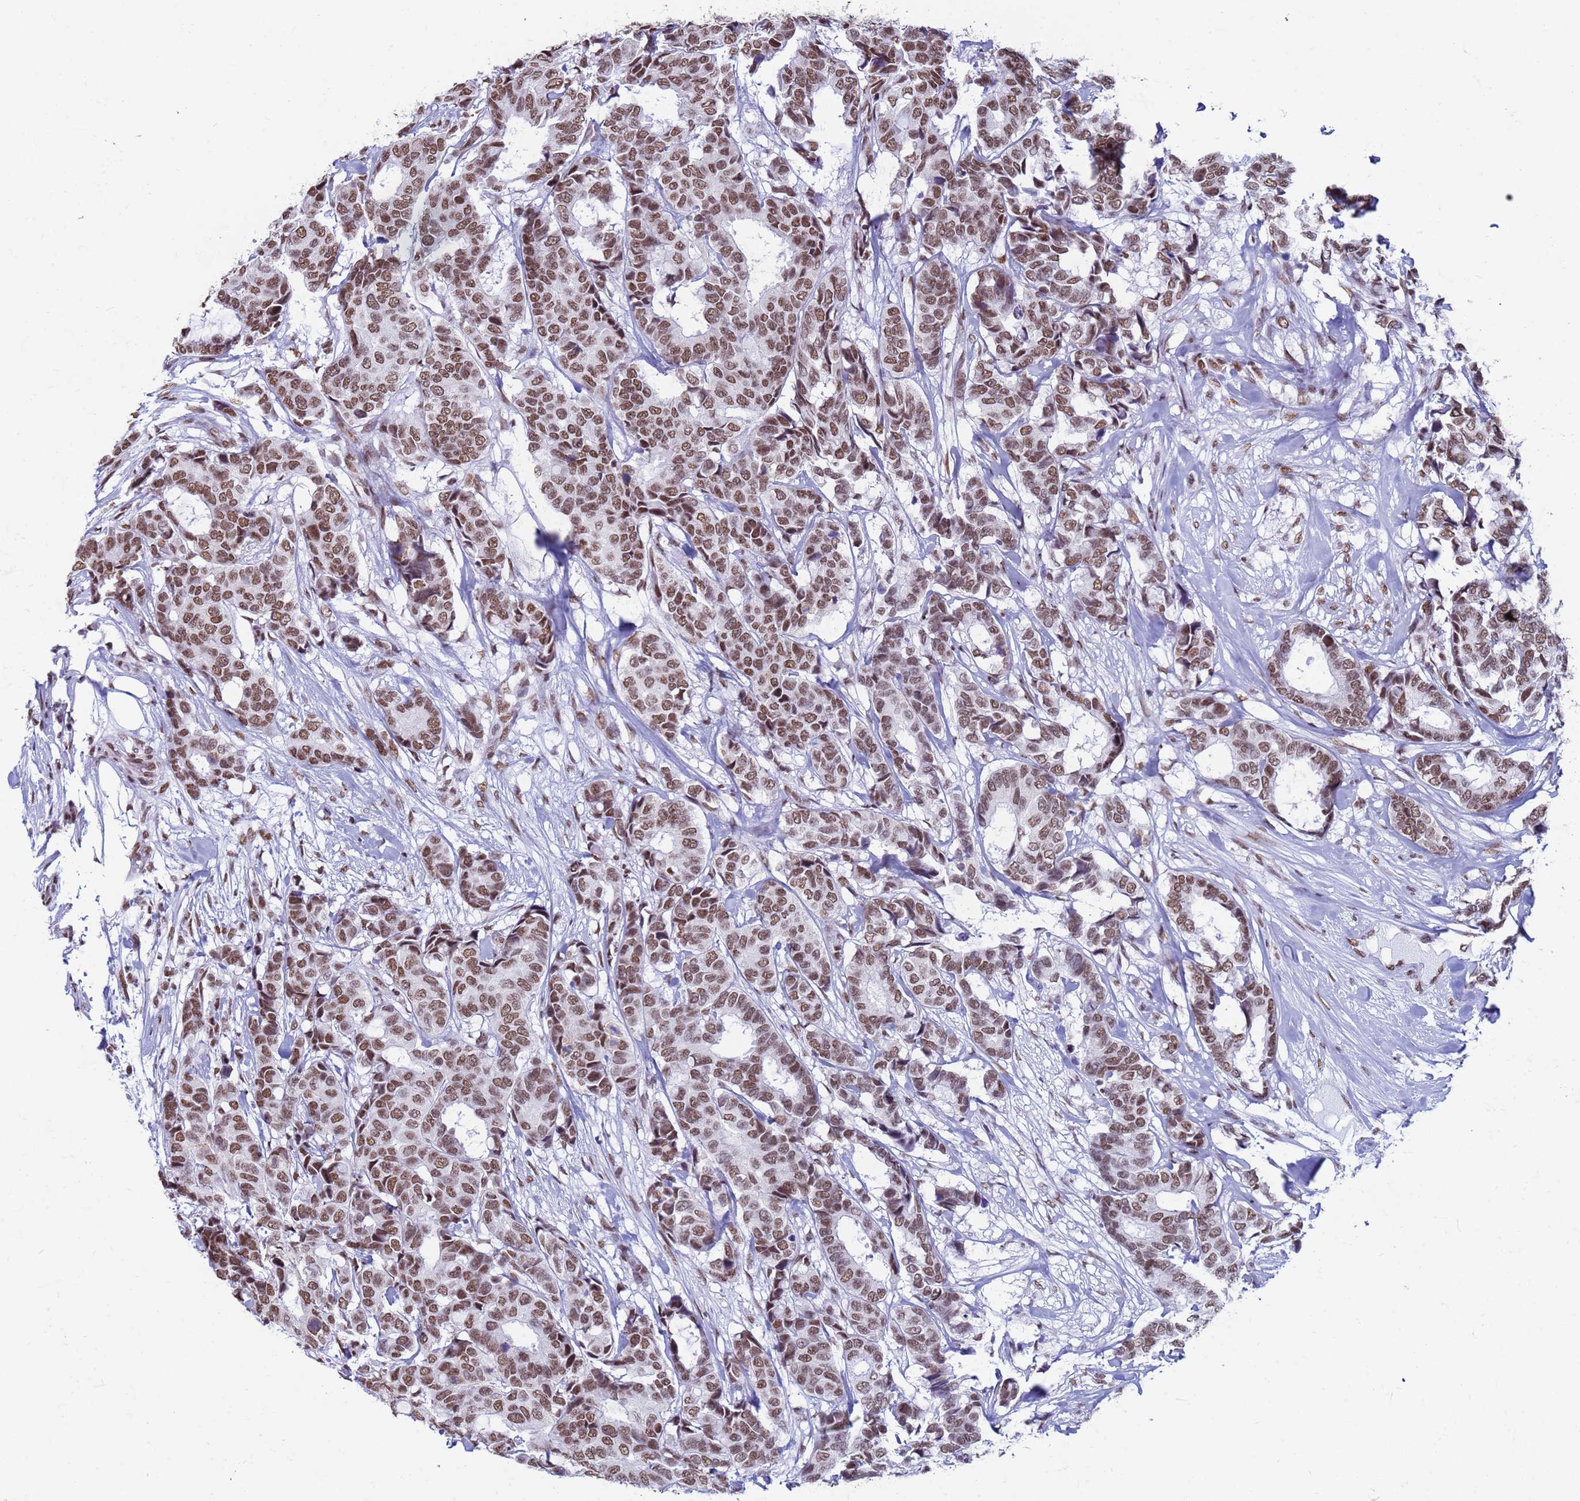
{"staining": {"intensity": "moderate", "quantity": ">75%", "location": "nuclear"}, "tissue": "breast cancer", "cell_type": "Tumor cells", "image_type": "cancer", "snomed": [{"axis": "morphology", "description": "Duct carcinoma"}, {"axis": "topography", "description": "Breast"}], "caption": "Breast cancer stained for a protein shows moderate nuclear positivity in tumor cells.", "gene": "FAM170B", "patient": {"sex": "female", "age": 87}}